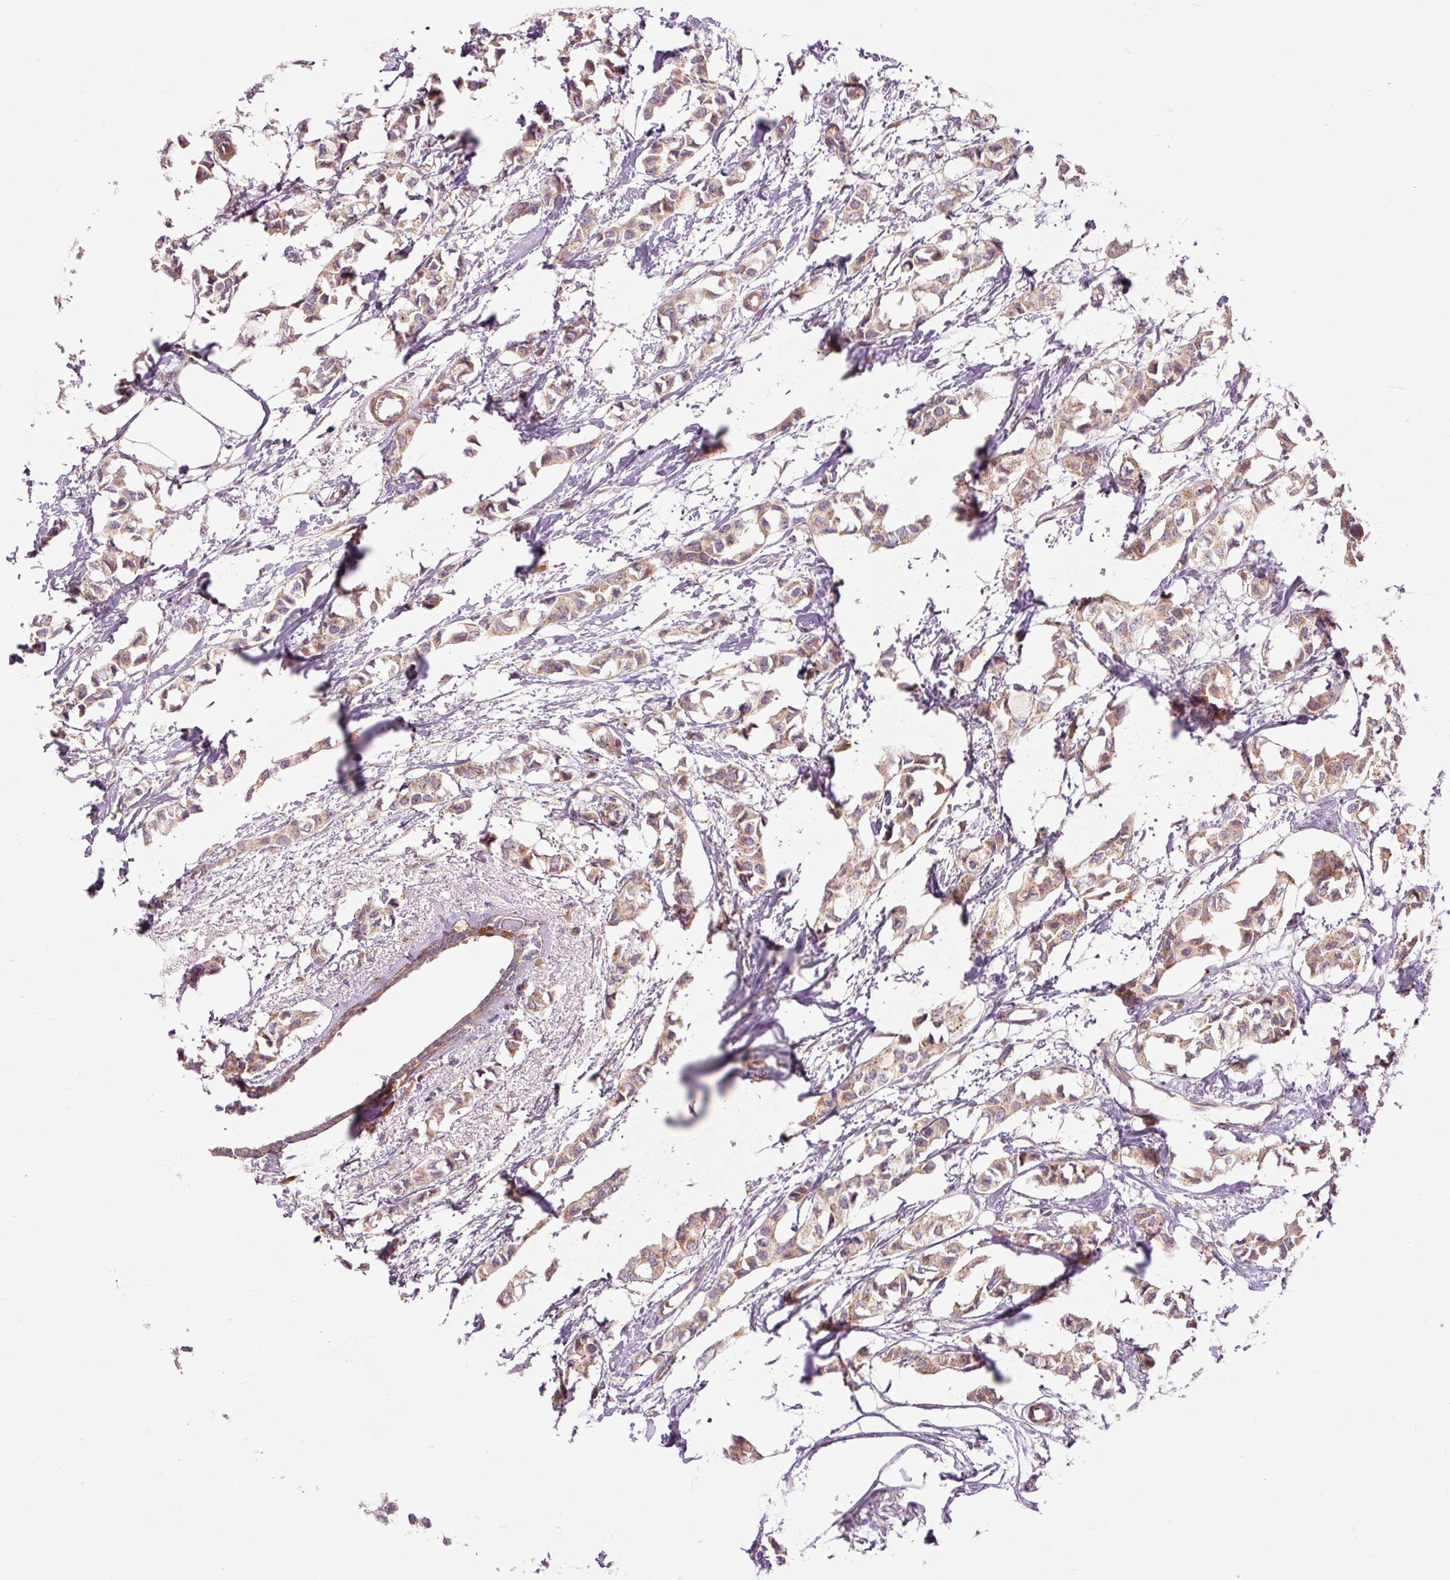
{"staining": {"intensity": "weak", "quantity": ">75%", "location": "cytoplasmic/membranous"}, "tissue": "breast cancer", "cell_type": "Tumor cells", "image_type": "cancer", "snomed": [{"axis": "morphology", "description": "Duct carcinoma"}, {"axis": "topography", "description": "Breast"}], "caption": "IHC (DAB (3,3'-diaminobenzidine)) staining of breast cancer (intraductal carcinoma) shows weak cytoplasmic/membranous protein expression in approximately >75% of tumor cells.", "gene": "RIPOR3", "patient": {"sex": "female", "age": 73}}